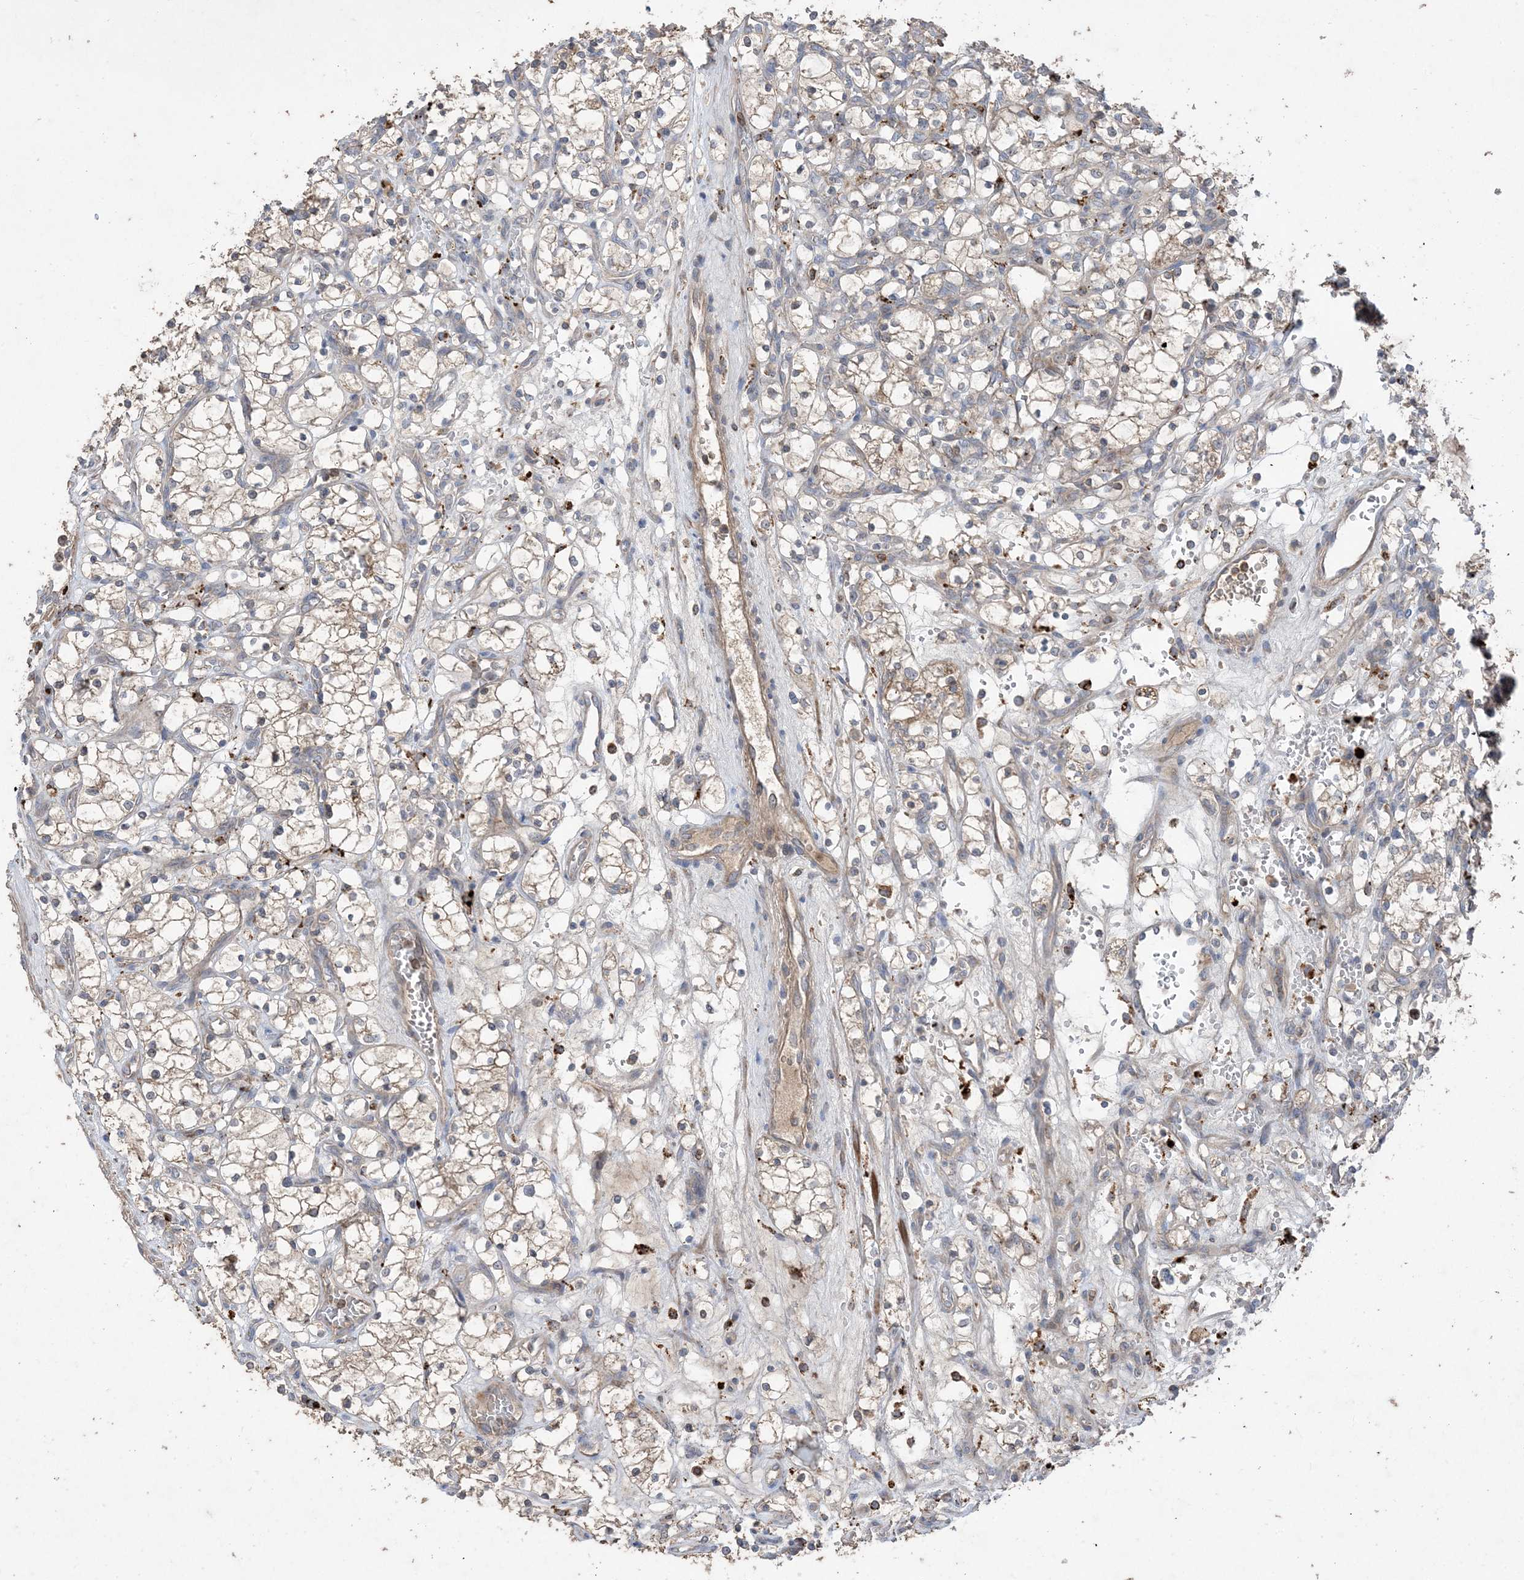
{"staining": {"intensity": "weak", "quantity": "<25%", "location": "cytoplasmic/membranous"}, "tissue": "renal cancer", "cell_type": "Tumor cells", "image_type": "cancer", "snomed": [{"axis": "morphology", "description": "Adenocarcinoma, NOS"}, {"axis": "topography", "description": "Kidney"}], "caption": "Tumor cells show no significant protein expression in renal adenocarcinoma. The staining was performed using DAB to visualize the protein expression in brown, while the nuclei were stained in blue with hematoxylin (Magnification: 20x).", "gene": "MASP2", "patient": {"sex": "female", "age": 69}}